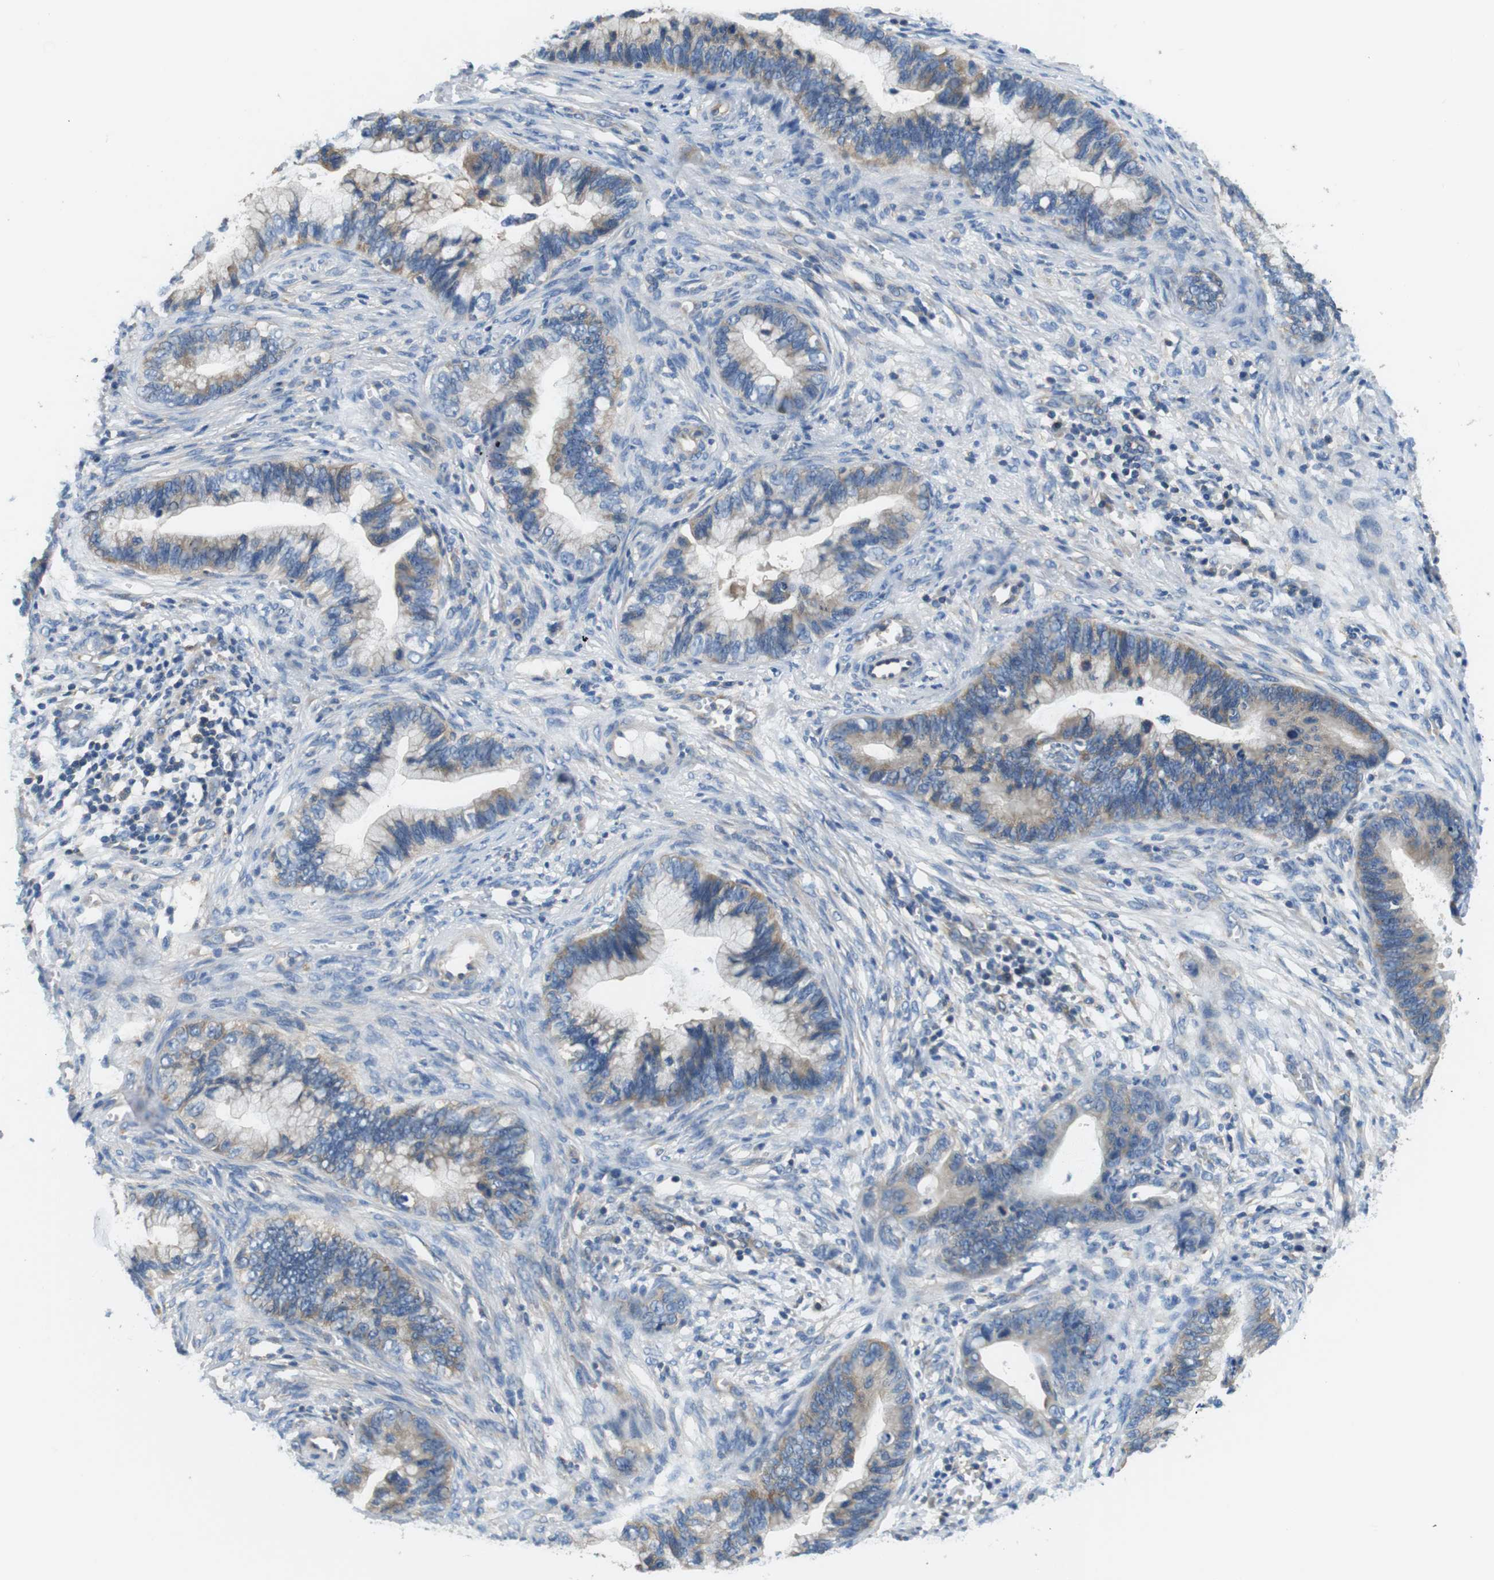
{"staining": {"intensity": "weak", "quantity": "25%-75%", "location": "cytoplasmic/membranous"}, "tissue": "cervical cancer", "cell_type": "Tumor cells", "image_type": "cancer", "snomed": [{"axis": "morphology", "description": "Adenocarcinoma, NOS"}, {"axis": "topography", "description": "Cervix"}], "caption": "Immunohistochemistry micrograph of human cervical cancer (adenocarcinoma) stained for a protein (brown), which shows low levels of weak cytoplasmic/membranous expression in about 25%-75% of tumor cells.", "gene": "DENND4C", "patient": {"sex": "female", "age": 44}}